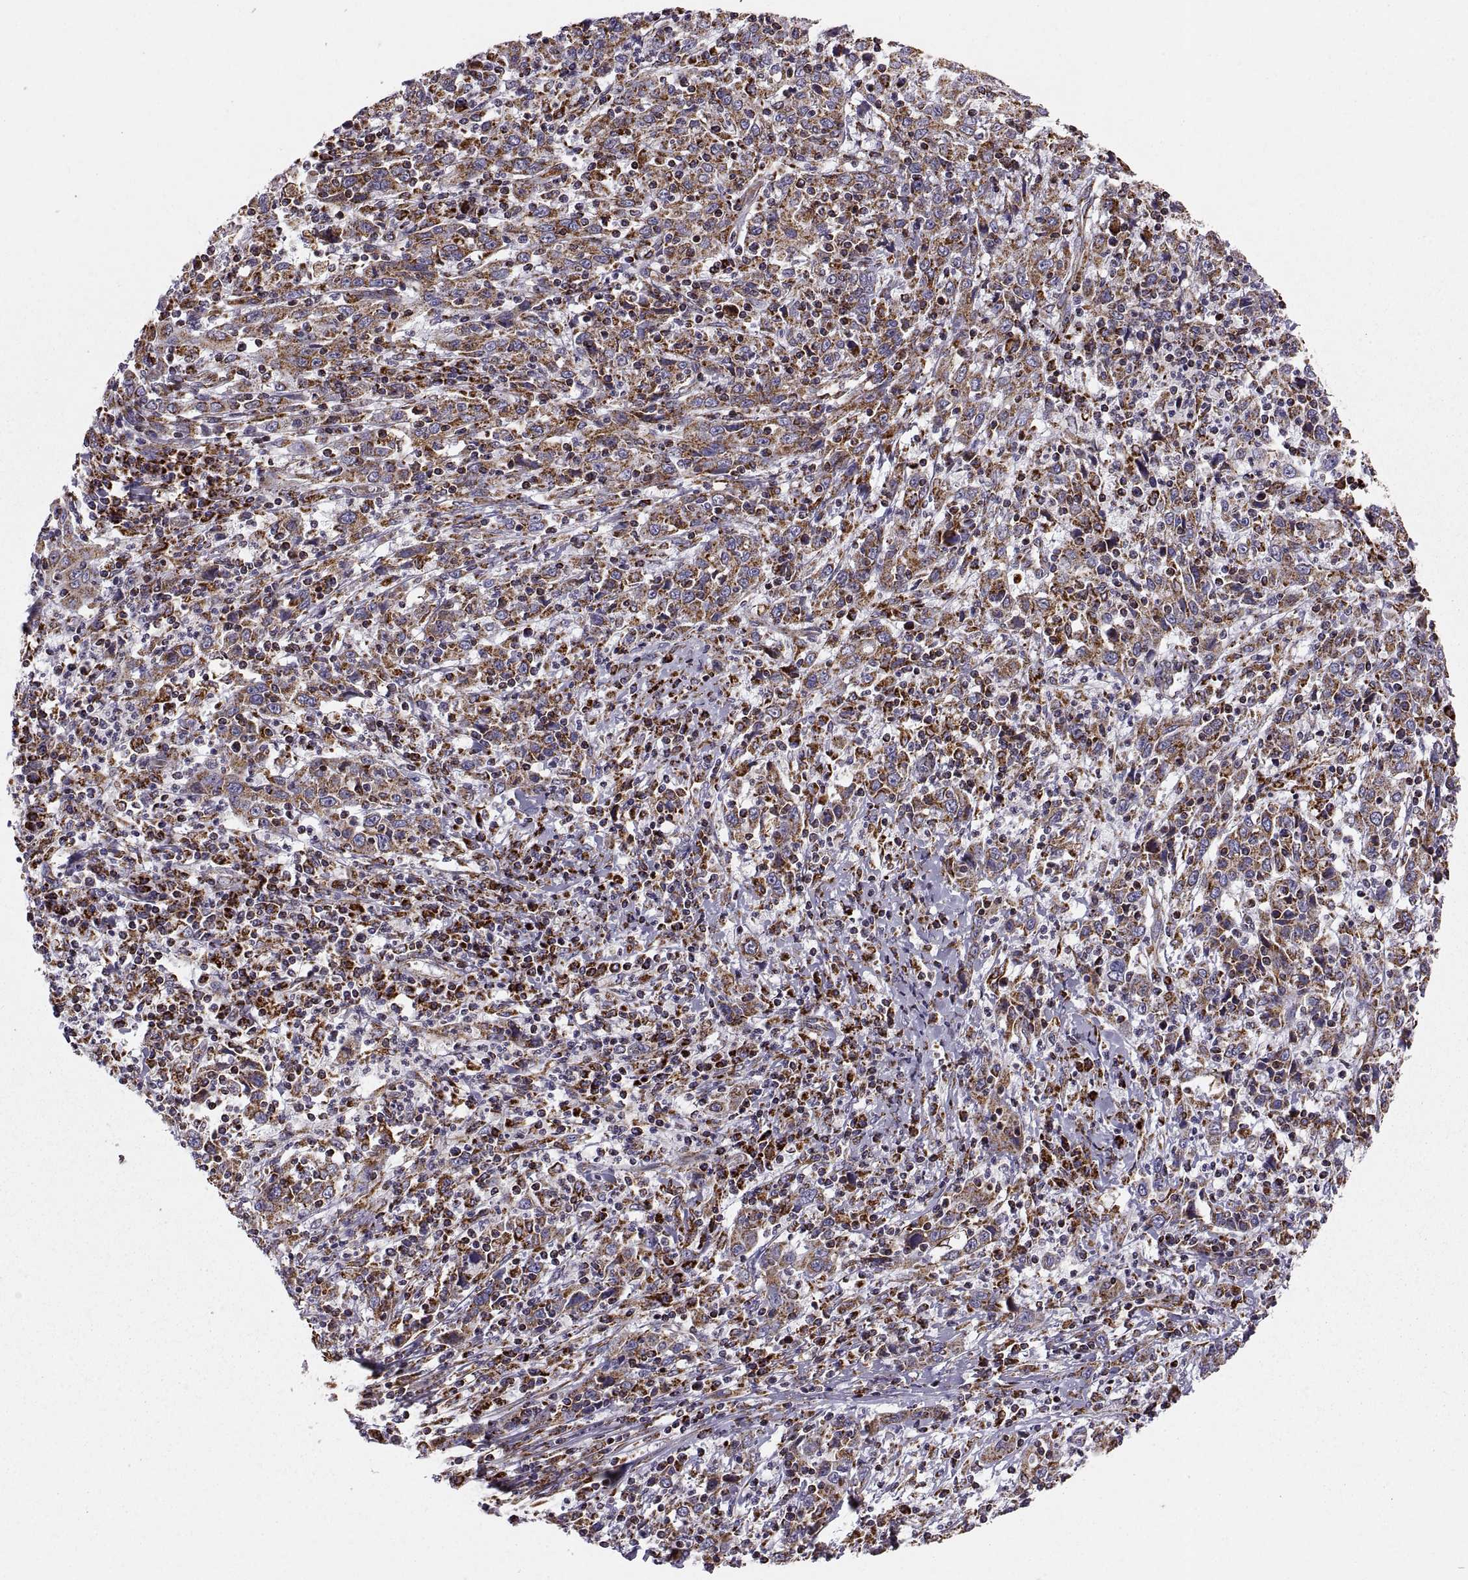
{"staining": {"intensity": "strong", "quantity": ">75%", "location": "cytoplasmic/membranous"}, "tissue": "cervical cancer", "cell_type": "Tumor cells", "image_type": "cancer", "snomed": [{"axis": "morphology", "description": "Squamous cell carcinoma, NOS"}, {"axis": "topography", "description": "Cervix"}], "caption": "Immunohistochemistry (DAB) staining of squamous cell carcinoma (cervical) demonstrates strong cytoplasmic/membranous protein positivity in approximately >75% of tumor cells. The staining is performed using DAB brown chromogen to label protein expression. The nuclei are counter-stained blue using hematoxylin.", "gene": "ARSD", "patient": {"sex": "female", "age": 46}}